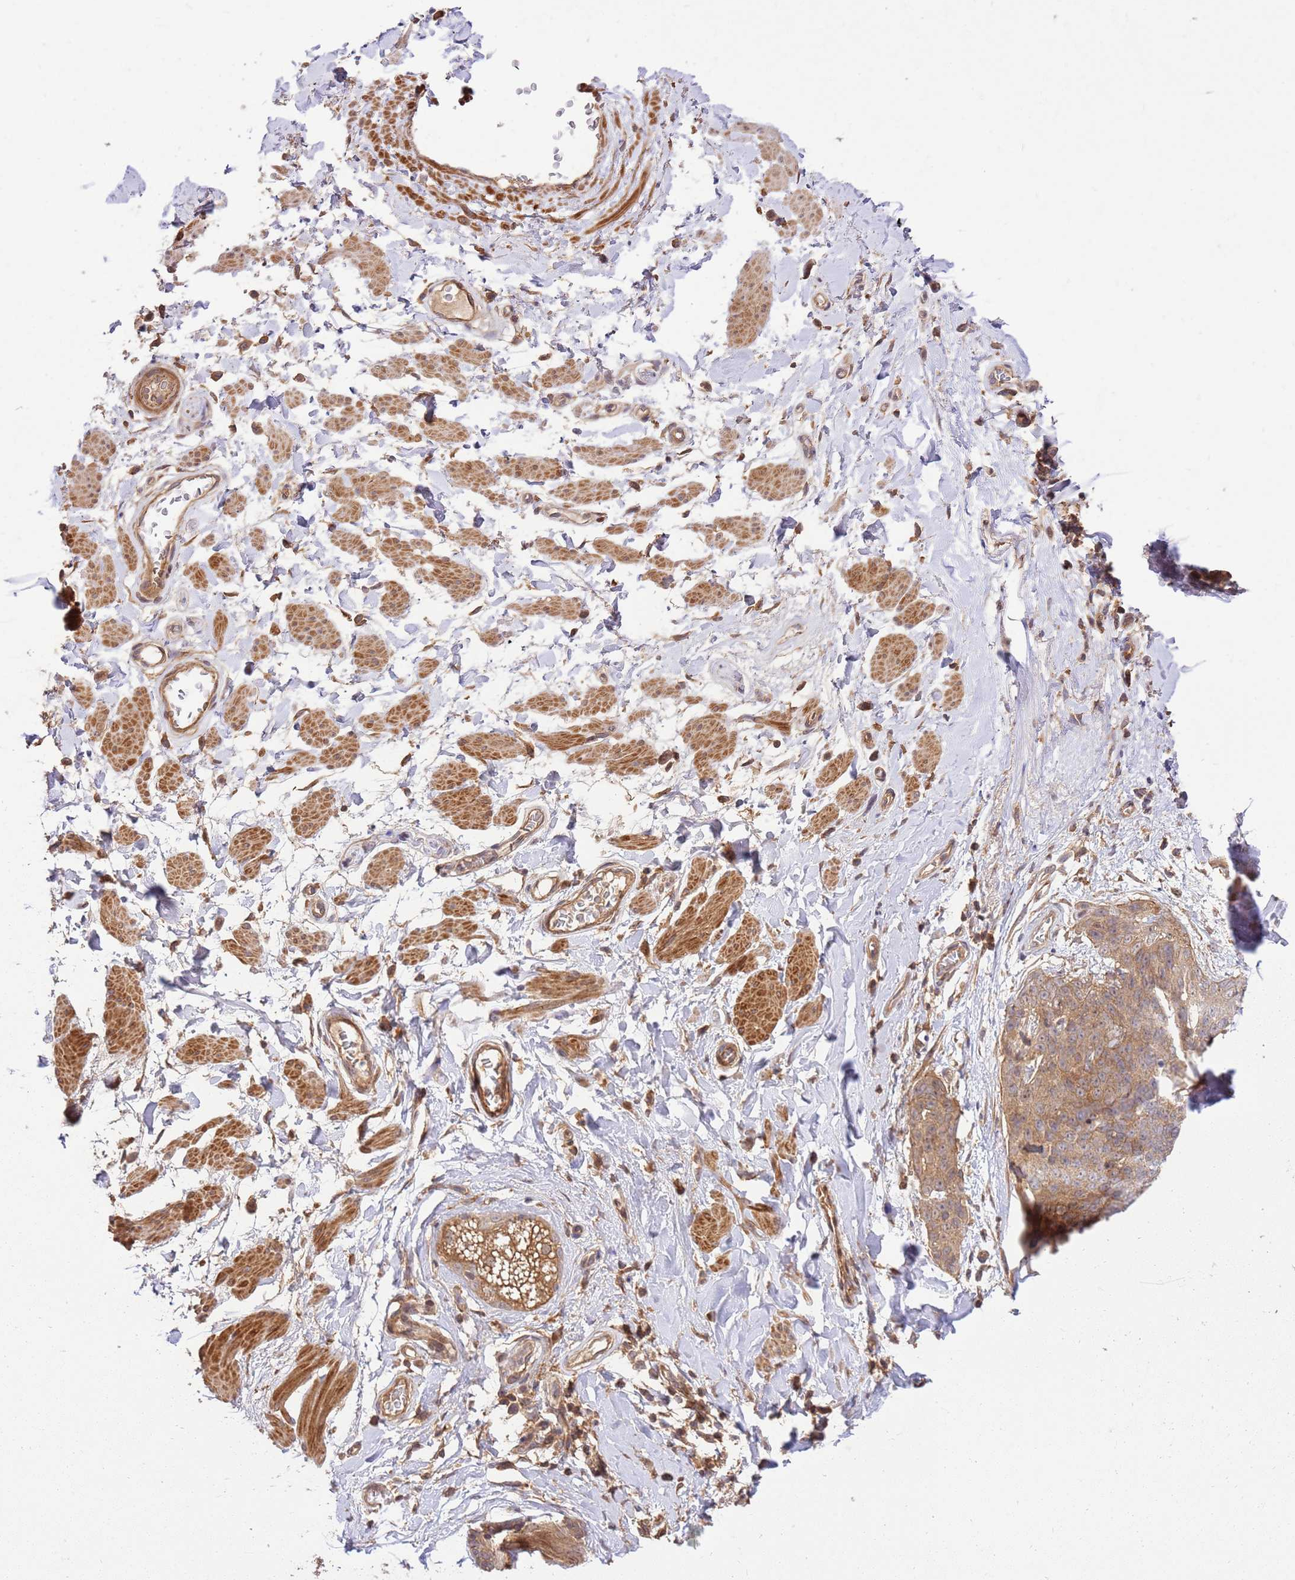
{"staining": {"intensity": "moderate", "quantity": ">75%", "location": "cytoplasmic/membranous"}, "tissue": "skin cancer", "cell_type": "Tumor cells", "image_type": "cancer", "snomed": [{"axis": "morphology", "description": "Squamous cell carcinoma, NOS"}, {"axis": "topography", "description": "Skin"}, {"axis": "topography", "description": "Vulva"}], "caption": "The histopathology image displays a brown stain indicating the presence of a protein in the cytoplasmic/membranous of tumor cells in skin cancer.", "gene": "GAREM1", "patient": {"sex": "female", "age": 85}}